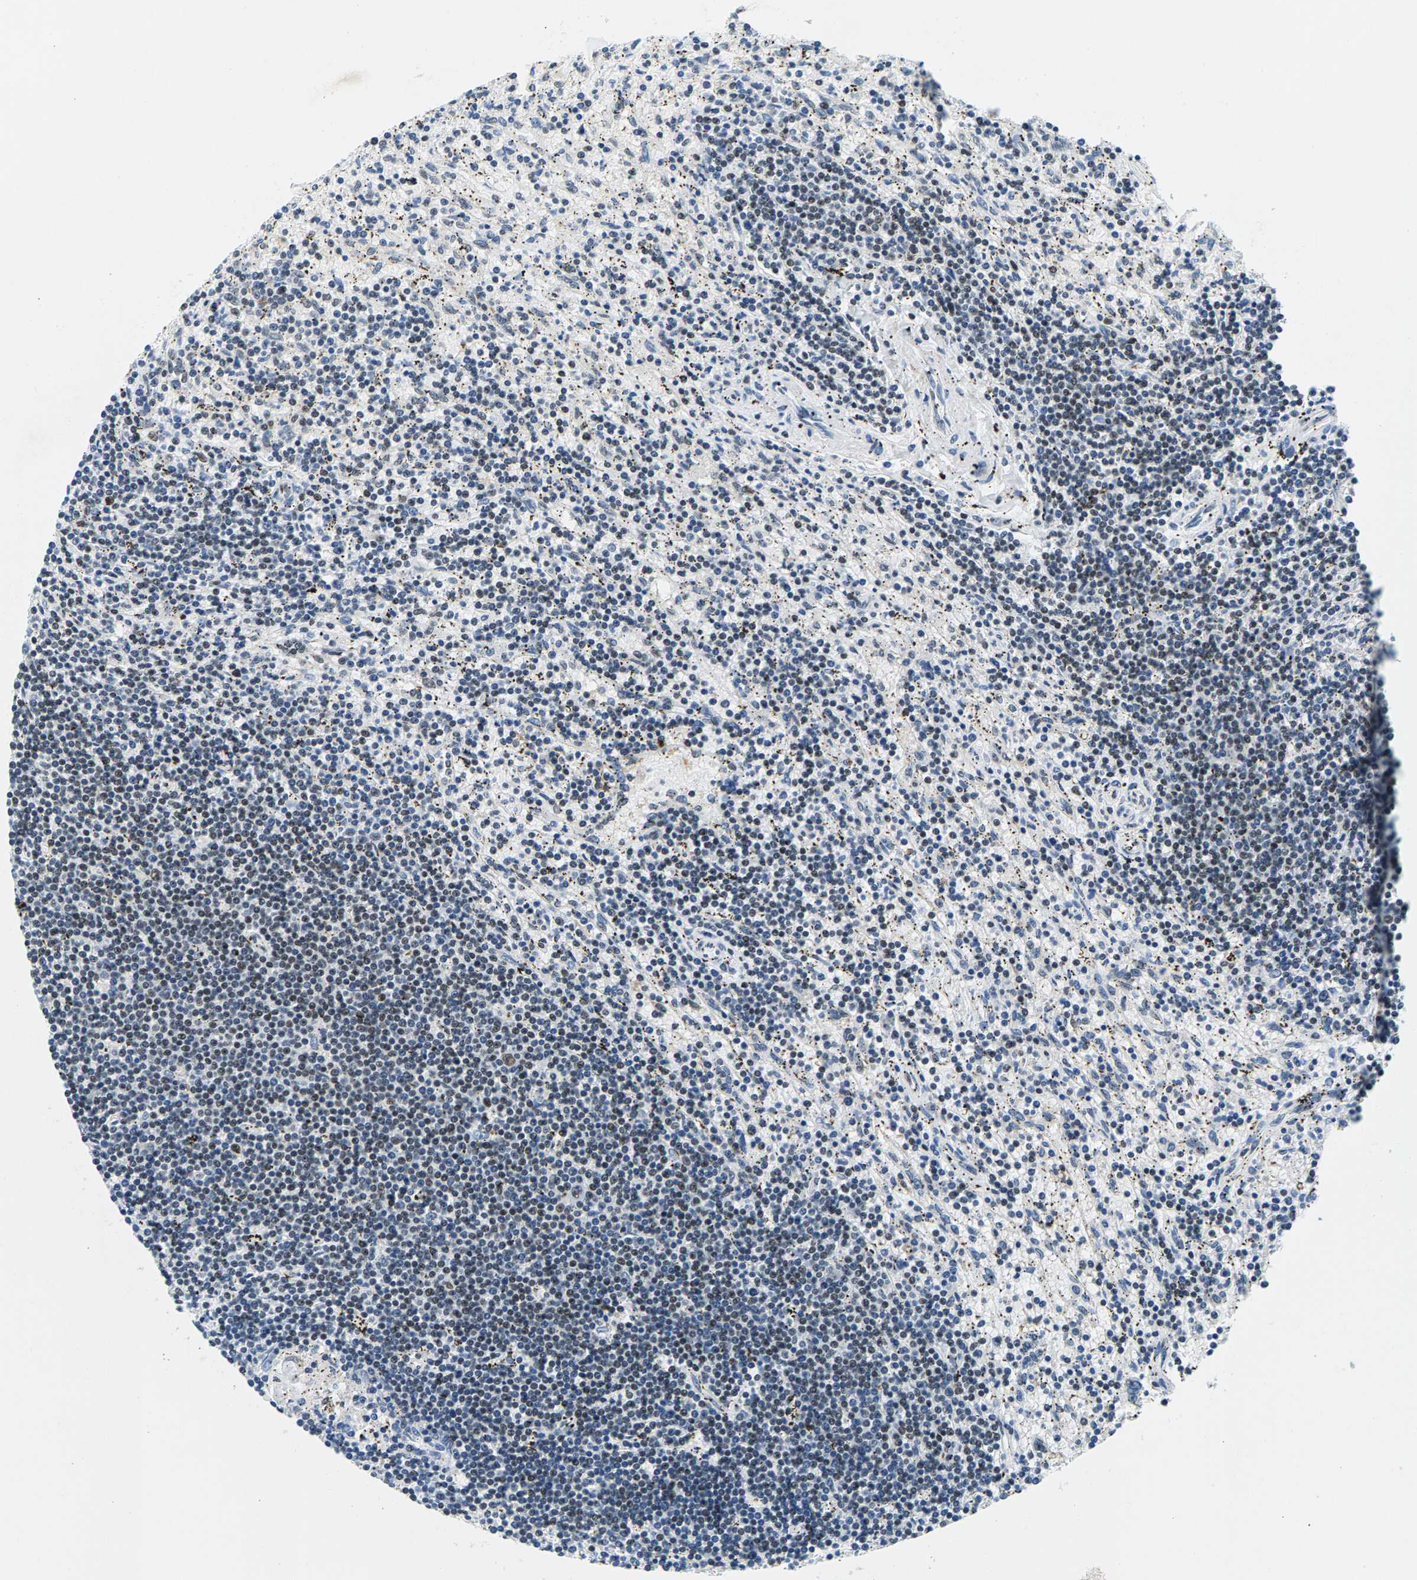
{"staining": {"intensity": "weak", "quantity": "25%-75%", "location": "nuclear"}, "tissue": "lymphoma", "cell_type": "Tumor cells", "image_type": "cancer", "snomed": [{"axis": "morphology", "description": "Malignant lymphoma, non-Hodgkin's type, Low grade"}, {"axis": "topography", "description": "Spleen"}], "caption": "Weak nuclear expression is present in about 25%-75% of tumor cells in lymphoma. (DAB IHC, brown staining for protein, blue staining for nuclei).", "gene": "ATF2", "patient": {"sex": "male", "age": 76}}